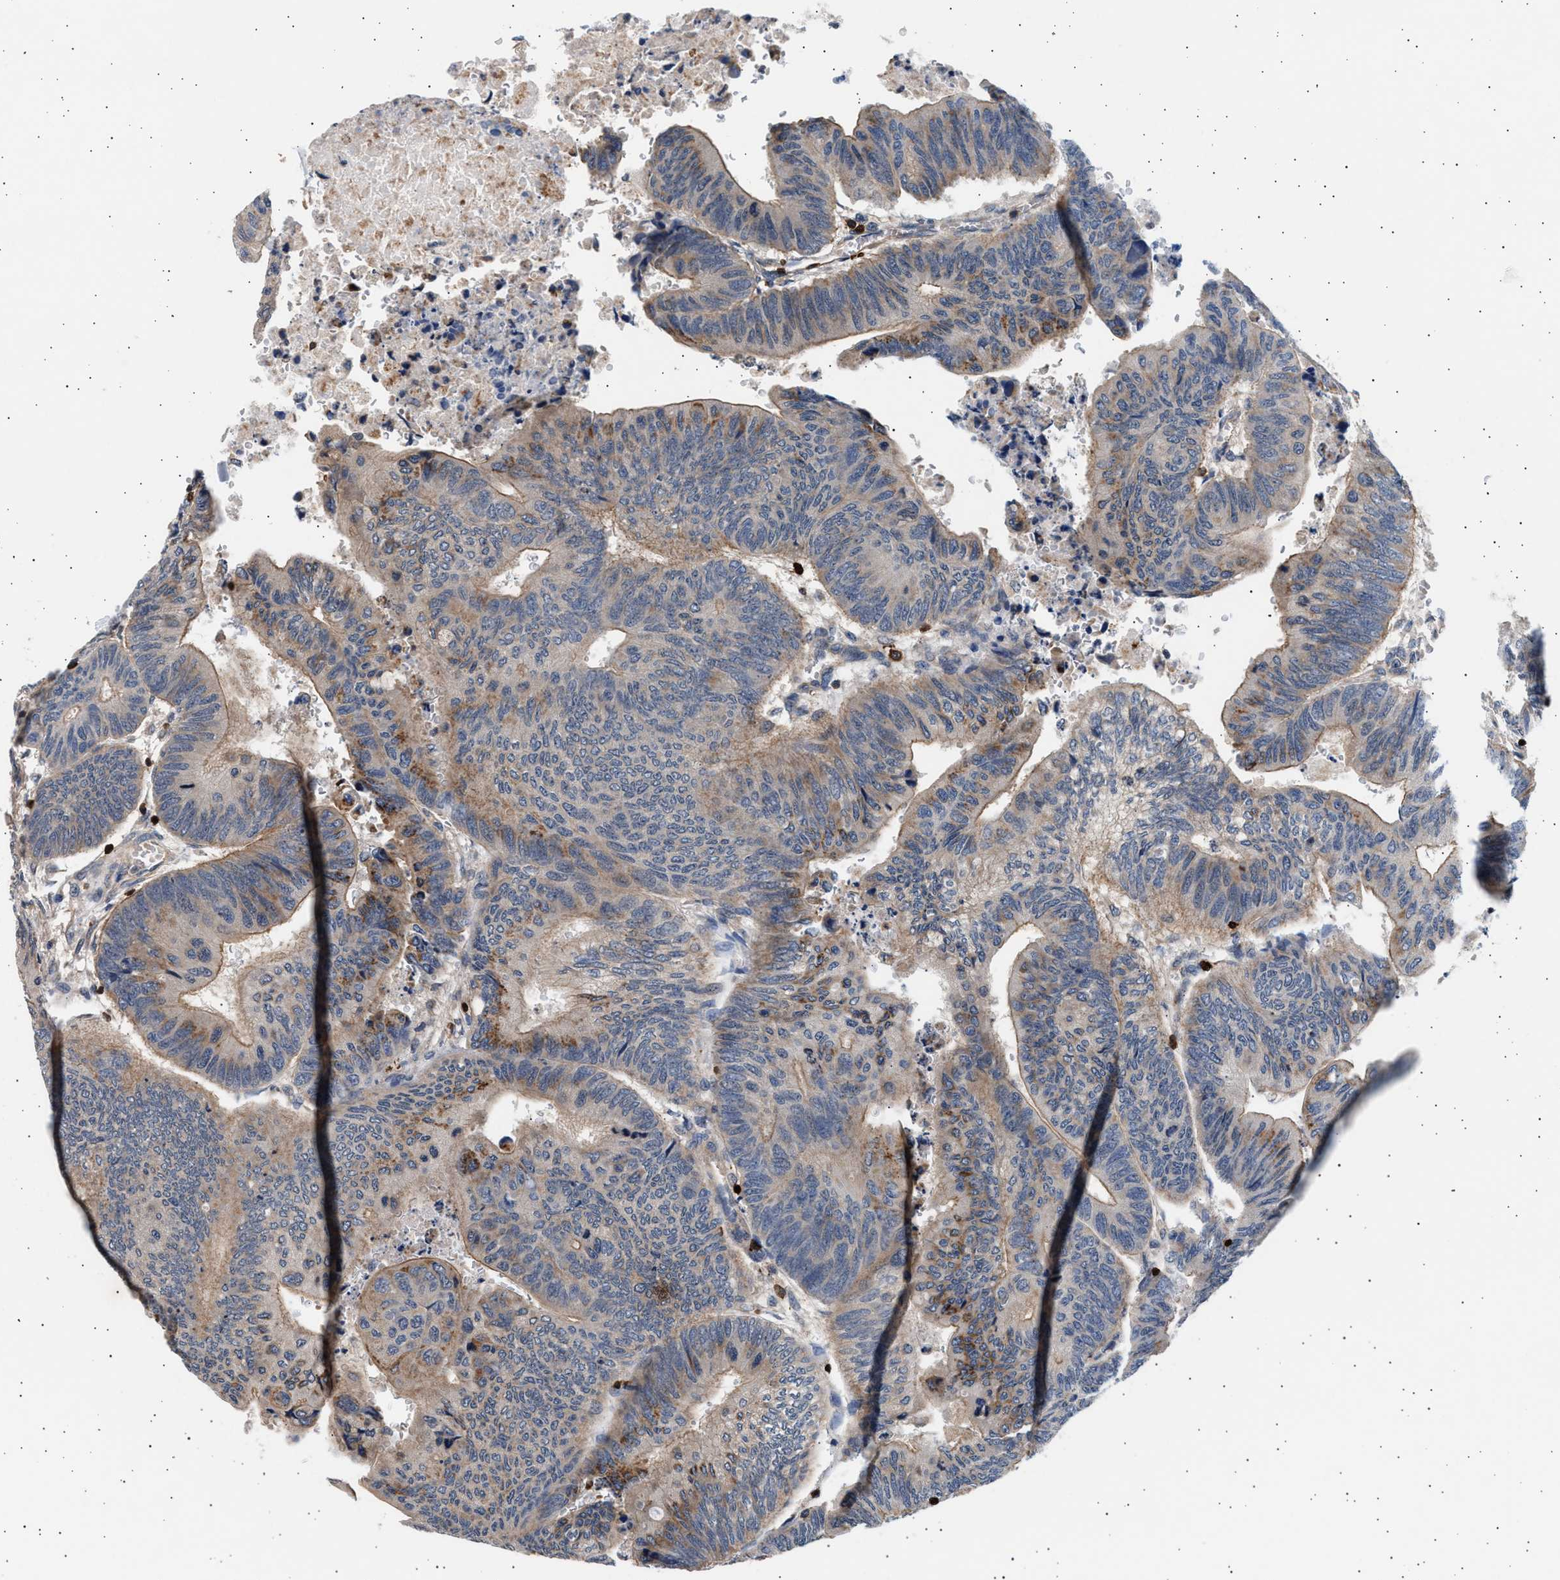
{"staining": {"intensity": "weak", "quantity": "25%-75%", "location": "cytoplasmic/membranous"}, "tissue": "colorectal cancer", "cell_type": "Tumor cells", "image_type": "cancer", "snomed": [{"axis": "morphology", "description": "Normal tissue, NOS"}, {"axis": "morphology", "description": "Adenocarcinoma, NOS"}, {"axis": "topography", "description": "Rectum"}, {"axis": "topography", "description": "Peripheral nerve tissue"}], "caption": "Colorectal cancer stained for a protein demonstrates weak cytoplasmic/membranous positivity in tumor cells.", "gene": "GRAP2", "patient": {"sex": "male", "age": 92}}